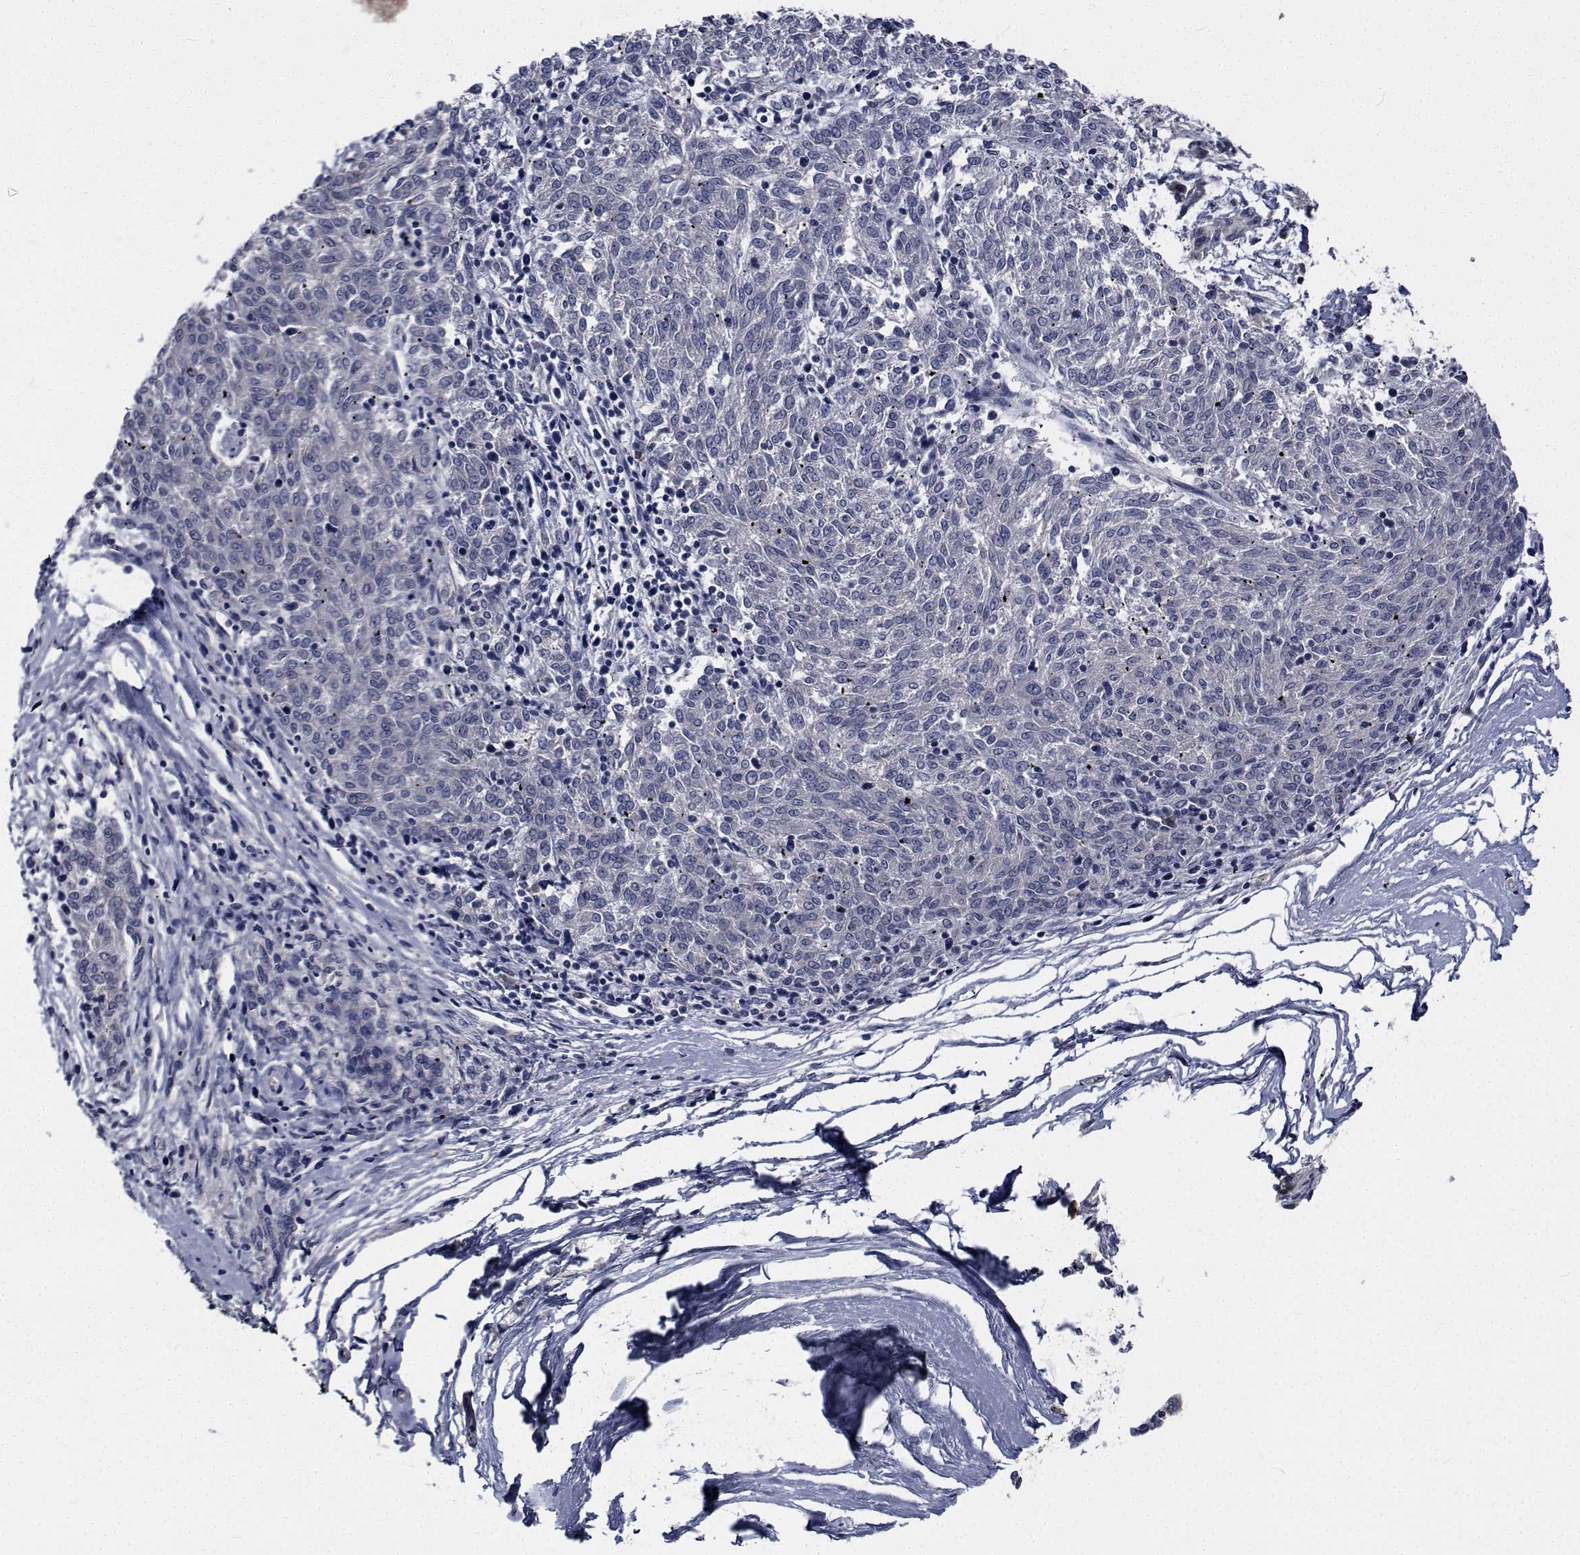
{"staining": {"intensity": "negative", "quantity": "none", "location": "none"}, "tissue": "melanoma", "cell_type": "Tumor cells", "image_type": "cancer", "snomed": [{"axis": "morphology", "description": "Malignant melanoma, NOS"}, {"axis": "topography", "description": "Skin"}], "caption": "Malignant melanoma was stained to show a protein in brown. There is no significant expression in tumor cells.", "gene": "TTBK1", "patient": {"sex": "female", "age": 72}}